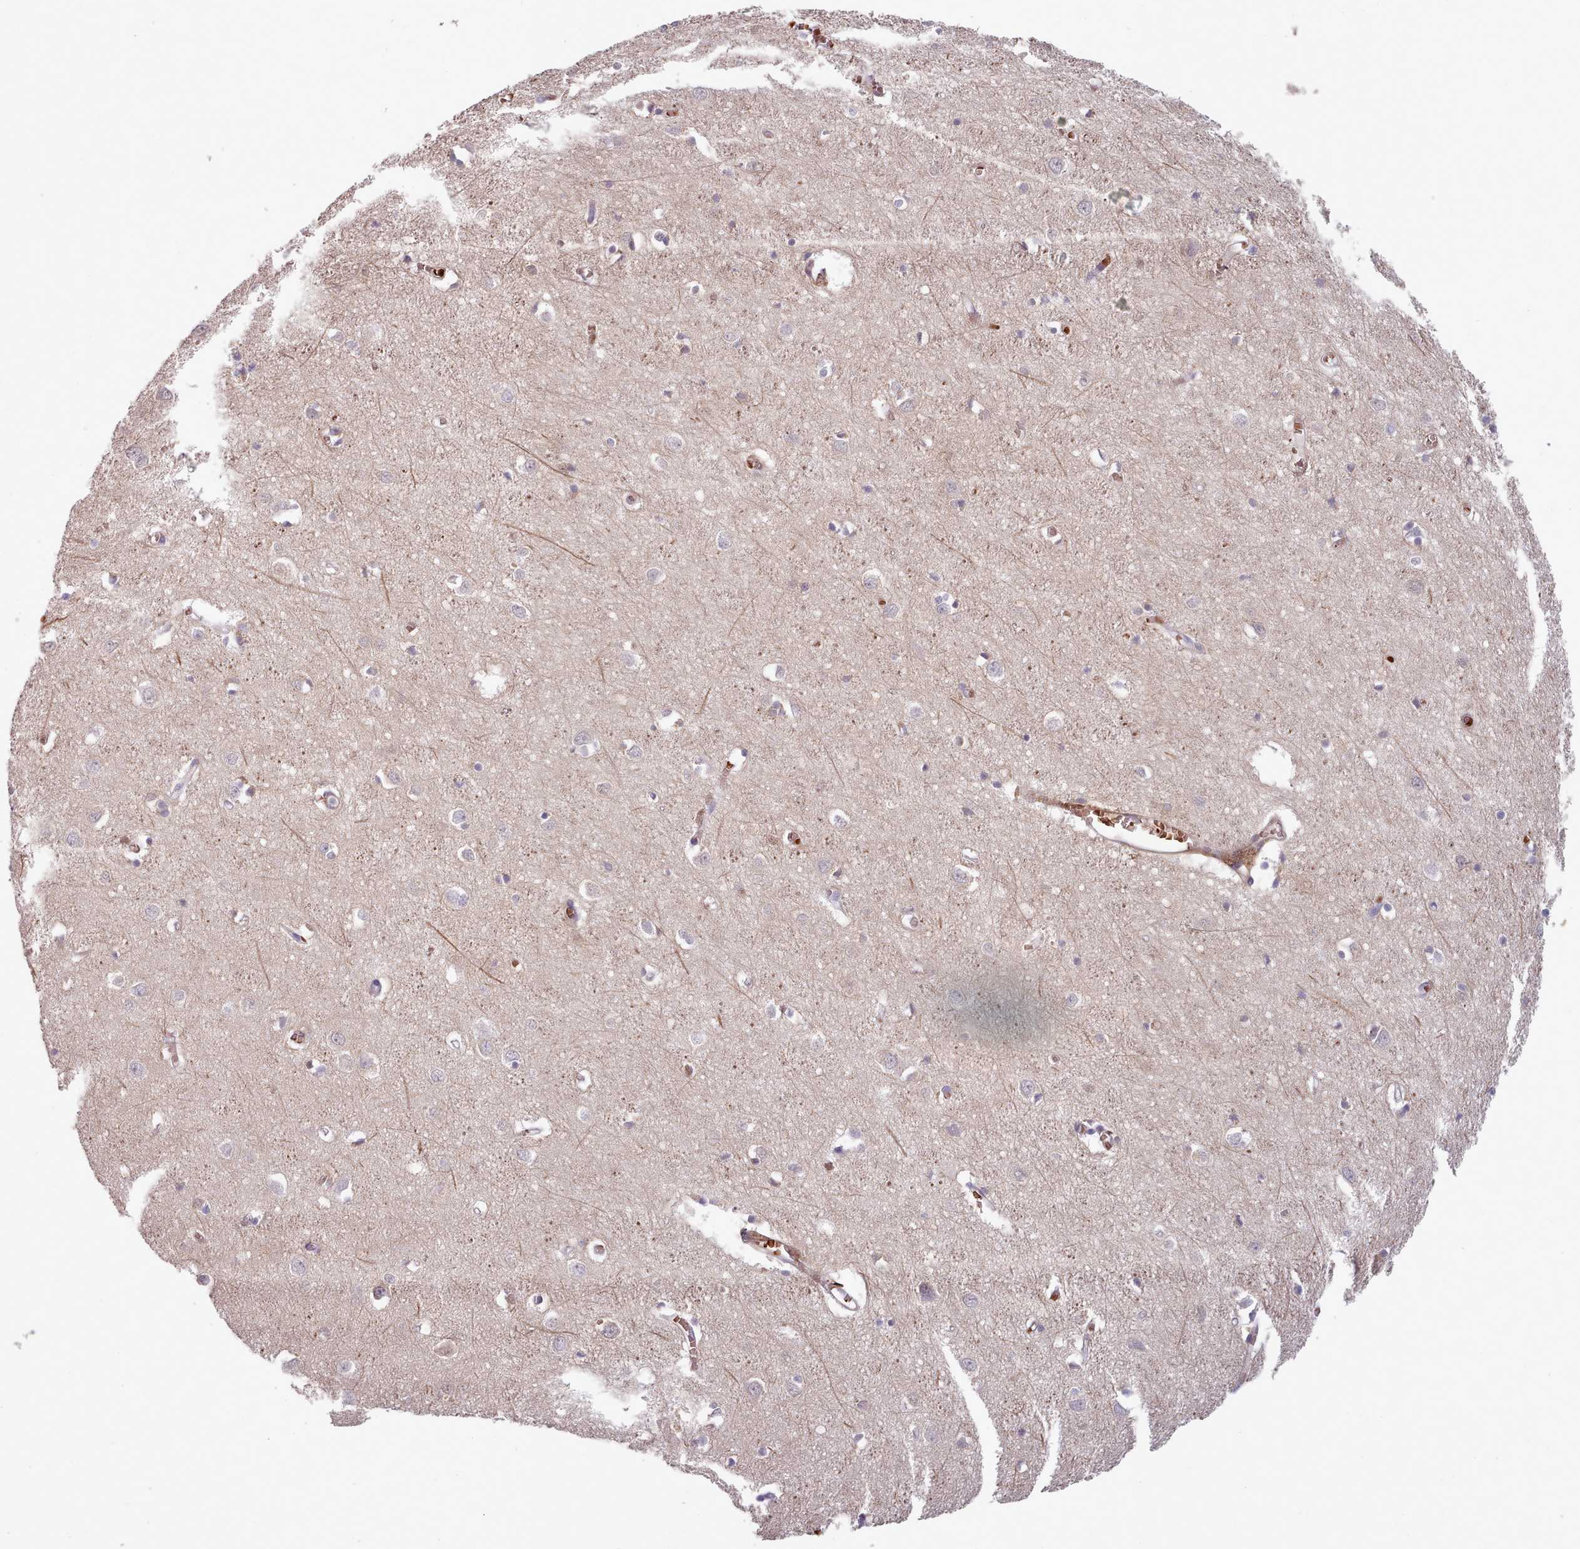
{"staining": {"intensity": "weak", "quantity": "25%-75%", "location": "cytoplasmic/membranous"}, "tissue": "cerebral cortex", "cell_type": "Endothelial cells", "image_type": "normal", "snomed": [{"axis": "morphology", "description": "Normal tissue, NOS"}, {"axis": "topography", "description": "Cerebral cortex"}], "caption": "Immunohistochemistry of benign human cerebral cortex demonstrates low levels of weak cytoplasmic/membranous expression in about 25%-75% of endothelial cells.", "gene": "CLNS1A", "patient": {"sex": "female", "age": 64}}